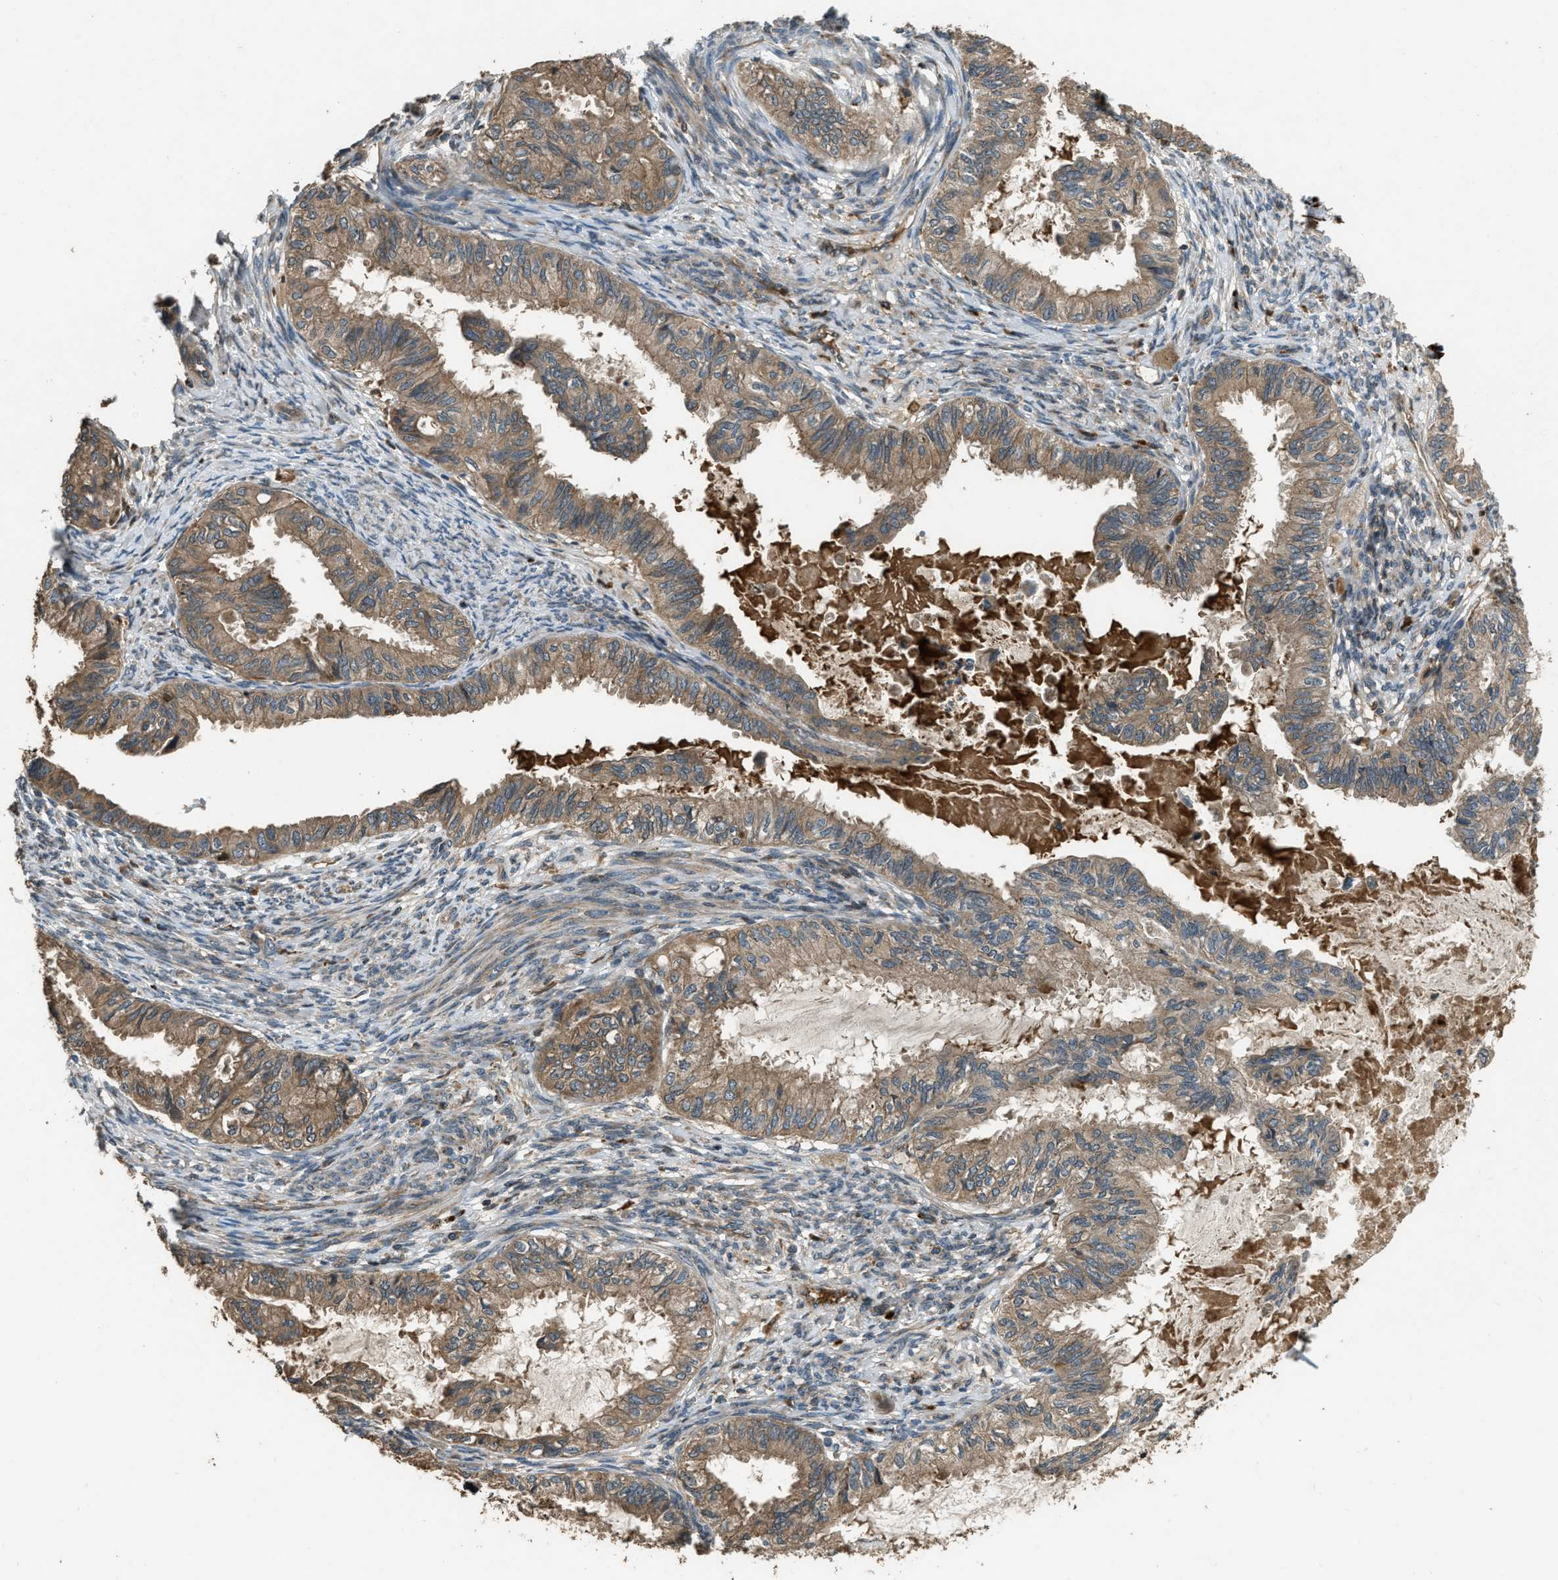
{"staining": {"intensity": "moderate", "quantity": ">75%", "location": "cytoplasmic/membranous"}, "tissue": "cervical cancer", "cell_type": "Tumor cells", "image_type": "cancer", "snomed": [{"axis": "morphology", "description": "Normal tissue, NOS"}, {"axis": "morphology", "description": "Adenocarcinoma, NOS"}, {"axis": "topography", "description": "Cervix"}, {"axis": "topography", "description": "Endometrium"}], "caption": "Immunohistochemical staining of cervical adenocarcinoma shows medium levels of moderate cytoplasmic/membranous staining in approximately >75% of tumor cells. Immunohistochemistry stains the protein of interest in brown and the nuclei are stained blue.", "gene": "GGH", "patient": {"sex": "female", "age": 86}}